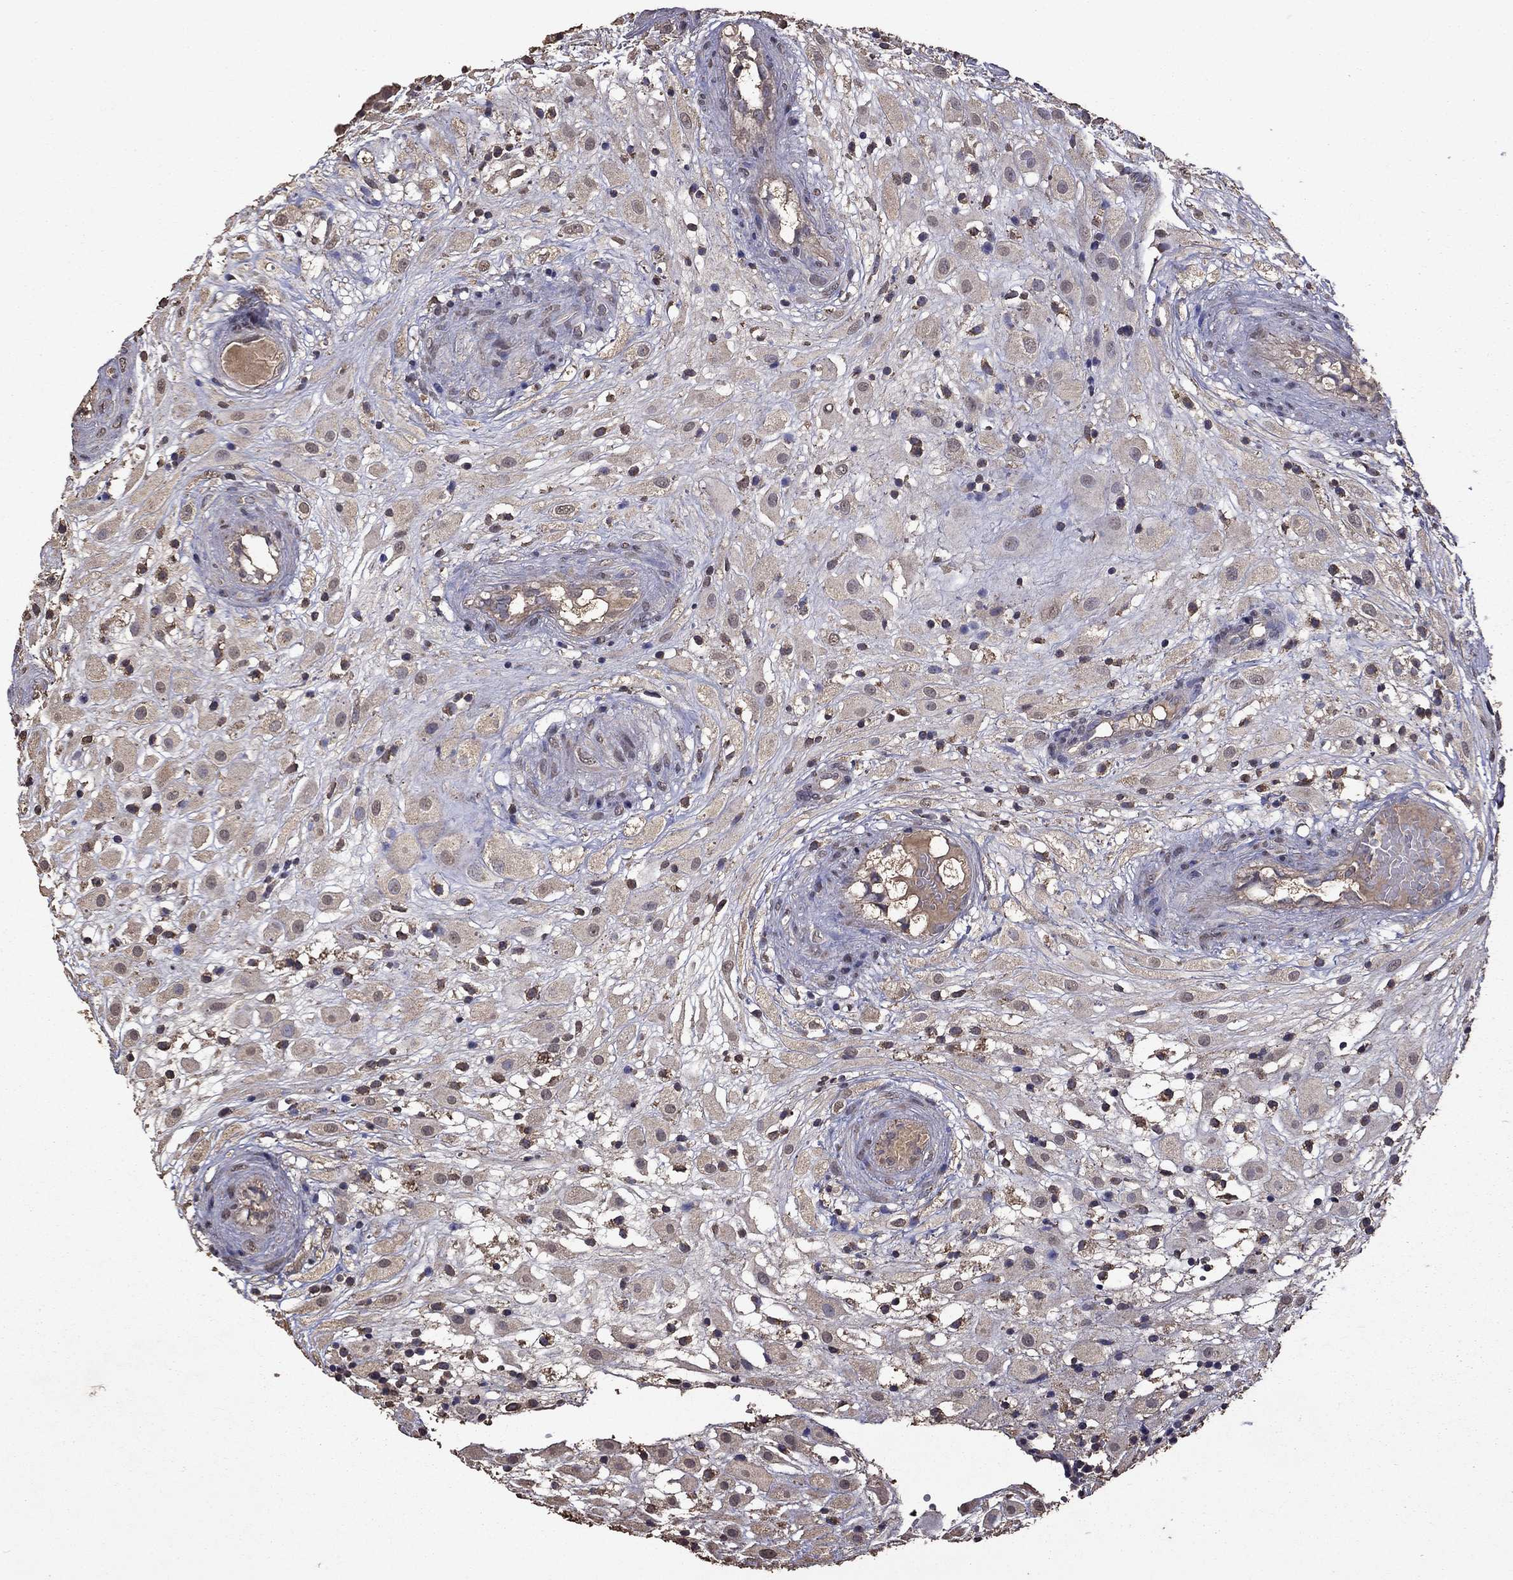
{"staining": {"intensity": "negative", "quantity": "none", "location": "none"}, "tissue": "placenta", "cell_type": "Decidual cells", "image_type": "normal", "snomed": [{"axis": "morphology", "description": "Normal tissue, NOS"}, {"axis": "topography", "description": "Placenta"}], "caption": "IHC micrograph of benign human placenta stained for a protein (brown), which demonstrates no positivity in decidual cells.", "gene": "SERPINA5", "patient": {"sex": "female", "age": 24}}